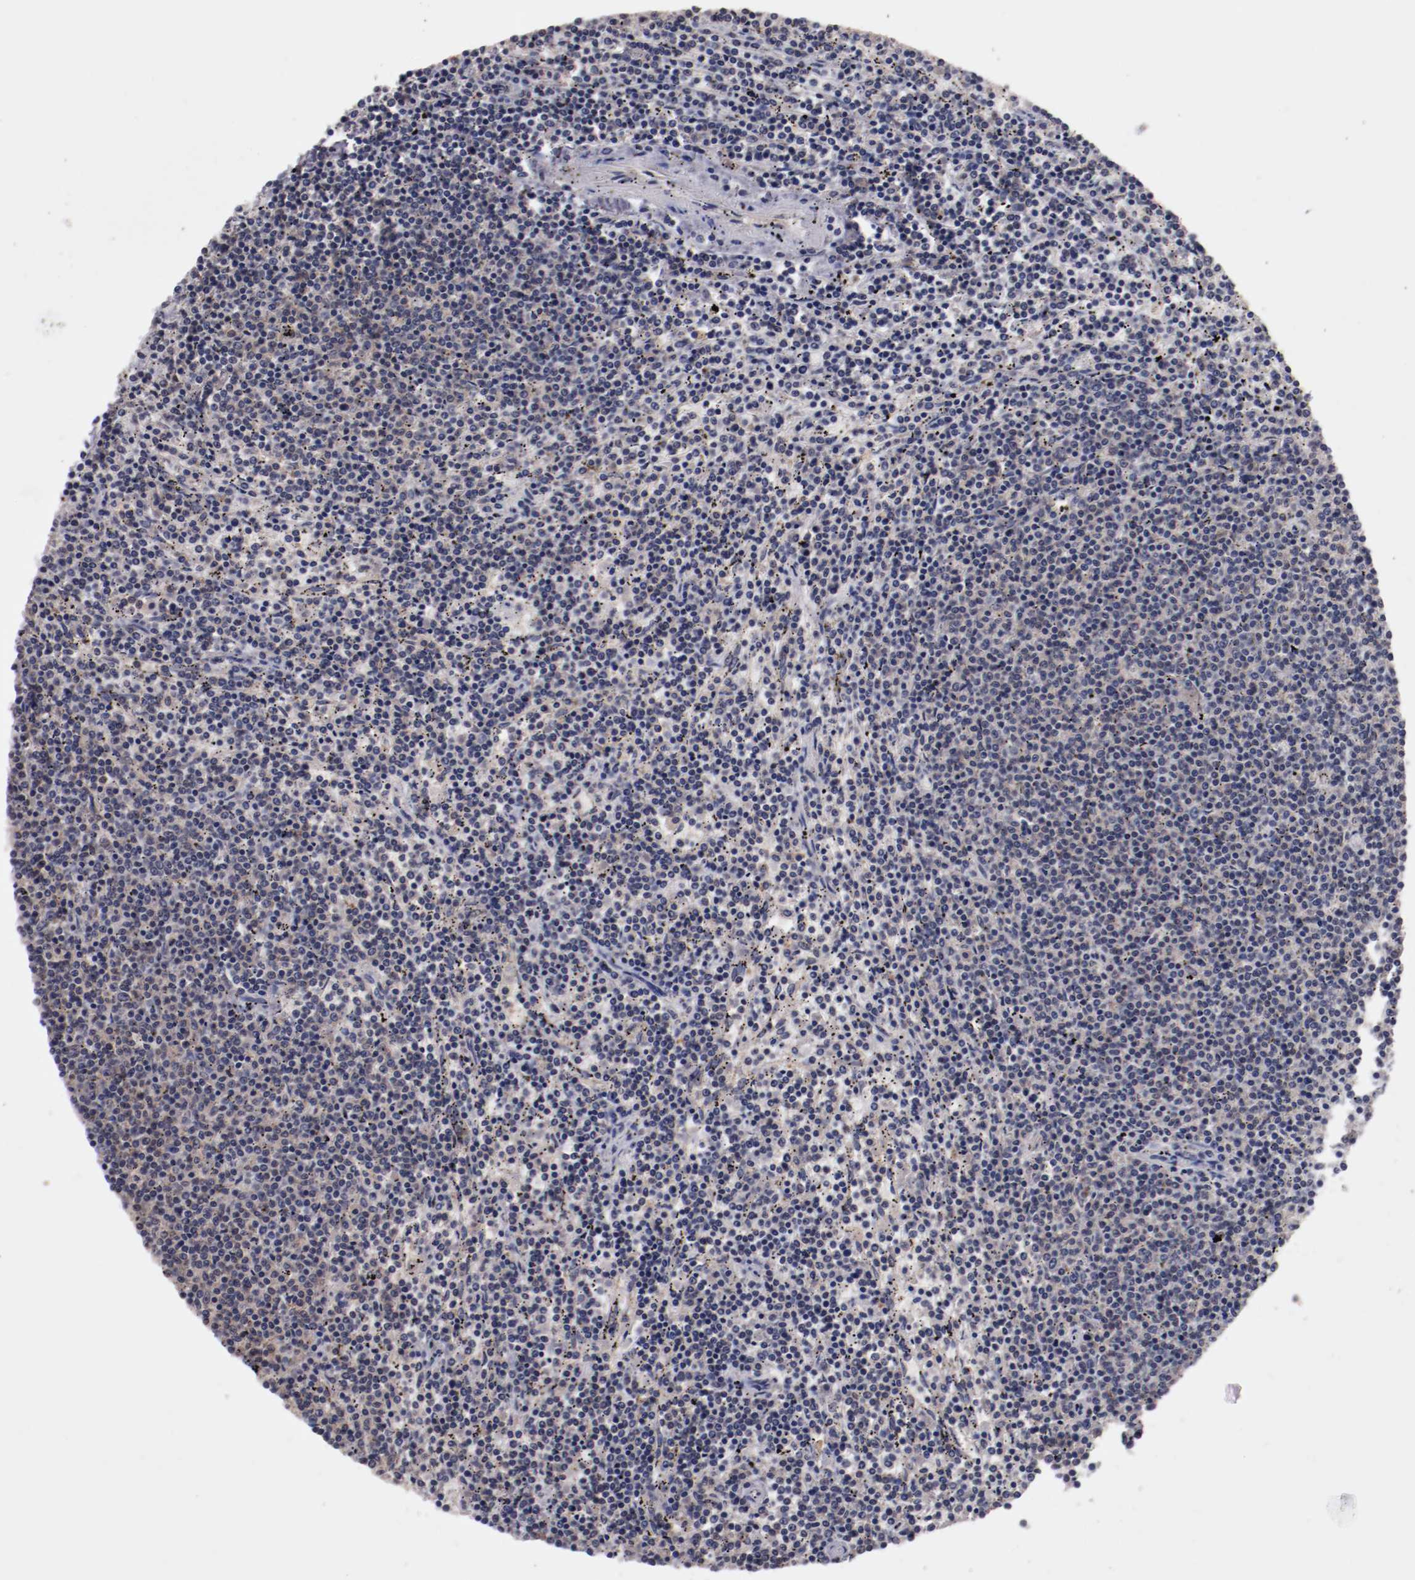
{"staining": {"intensity": "negative", "quantity": "none", "location": "none"}, "tissue": "lymphoma", "cell_type": "Tumor cells", "image_type": "cancer", "snomed": [{"axis": "morphology", "description": "Malignant lymphoma, non-Hodgkin's type, Low grade"}, {"axis": "topography", "description": "Spleen"}], "caption": "Tumor cells are negative for brown protein staining in malignant lymphoma, non-Hodgkin's type (low-grade). (DAB immunohistochemistry, high magnification).", "gene": "FAM81A", "patient": {"sex": "female", "age": 50}}